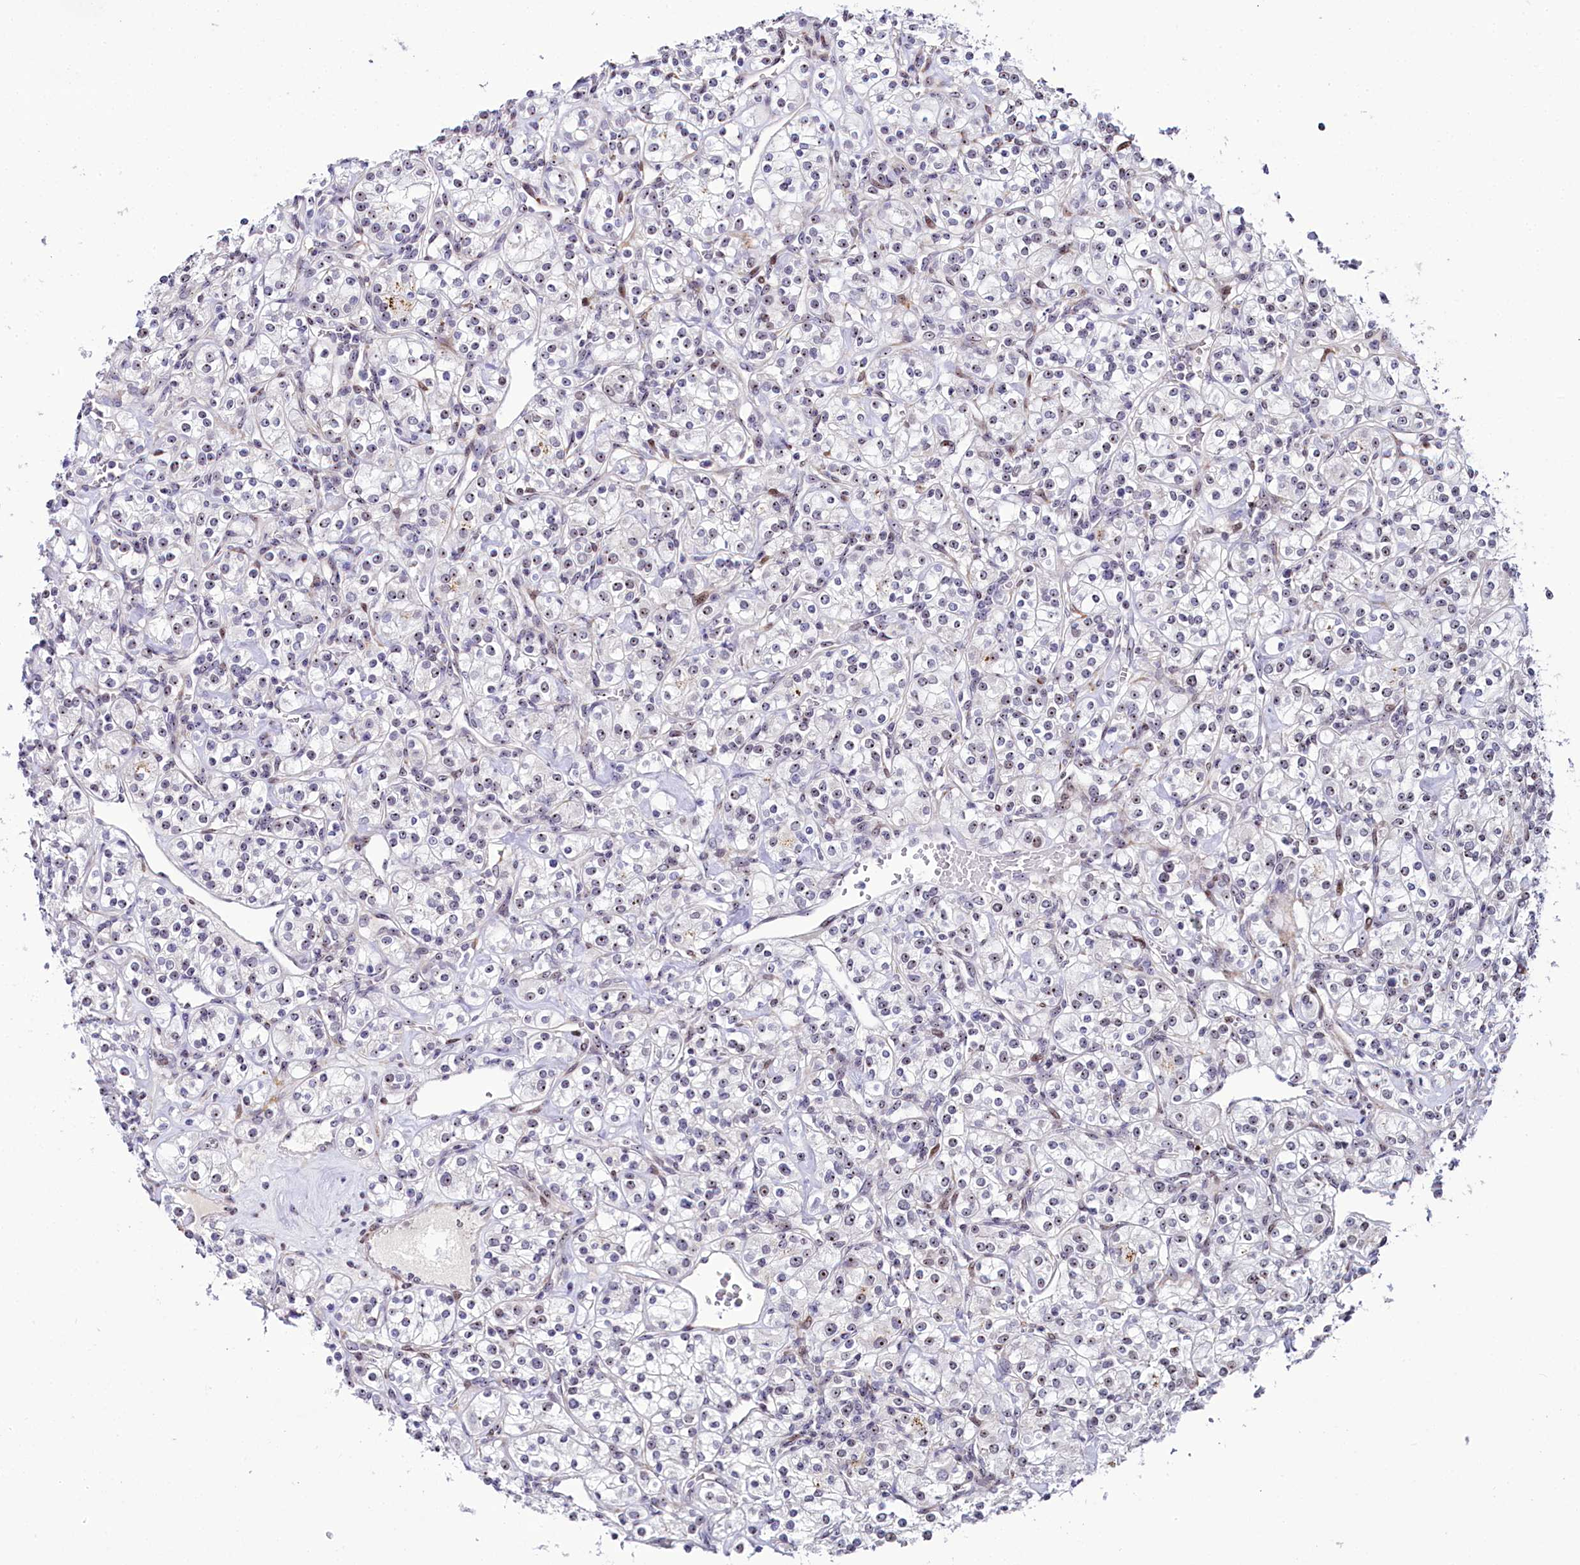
{"staining": {"intensity": "weak", "quantity": "25%-75%", "location": "nuclear"}, "tissue": "renal cancer", "cell_type": "Tumor cells", "image_type": "cancer", "snomed": [{"axis": "morphology", "description": "Adenocarcinoma, NOS"}, {"axis": "topography", "description": "Kidney"}], "caption": "Immunohistochemical staining of human adenocarcinoma (renal) demonstrates low levels of weak nuclear protein positivity in about 25%-75% of tumor cells.", "gene": "TCOF1", "patient": {"sex": "male", "age": 77}}